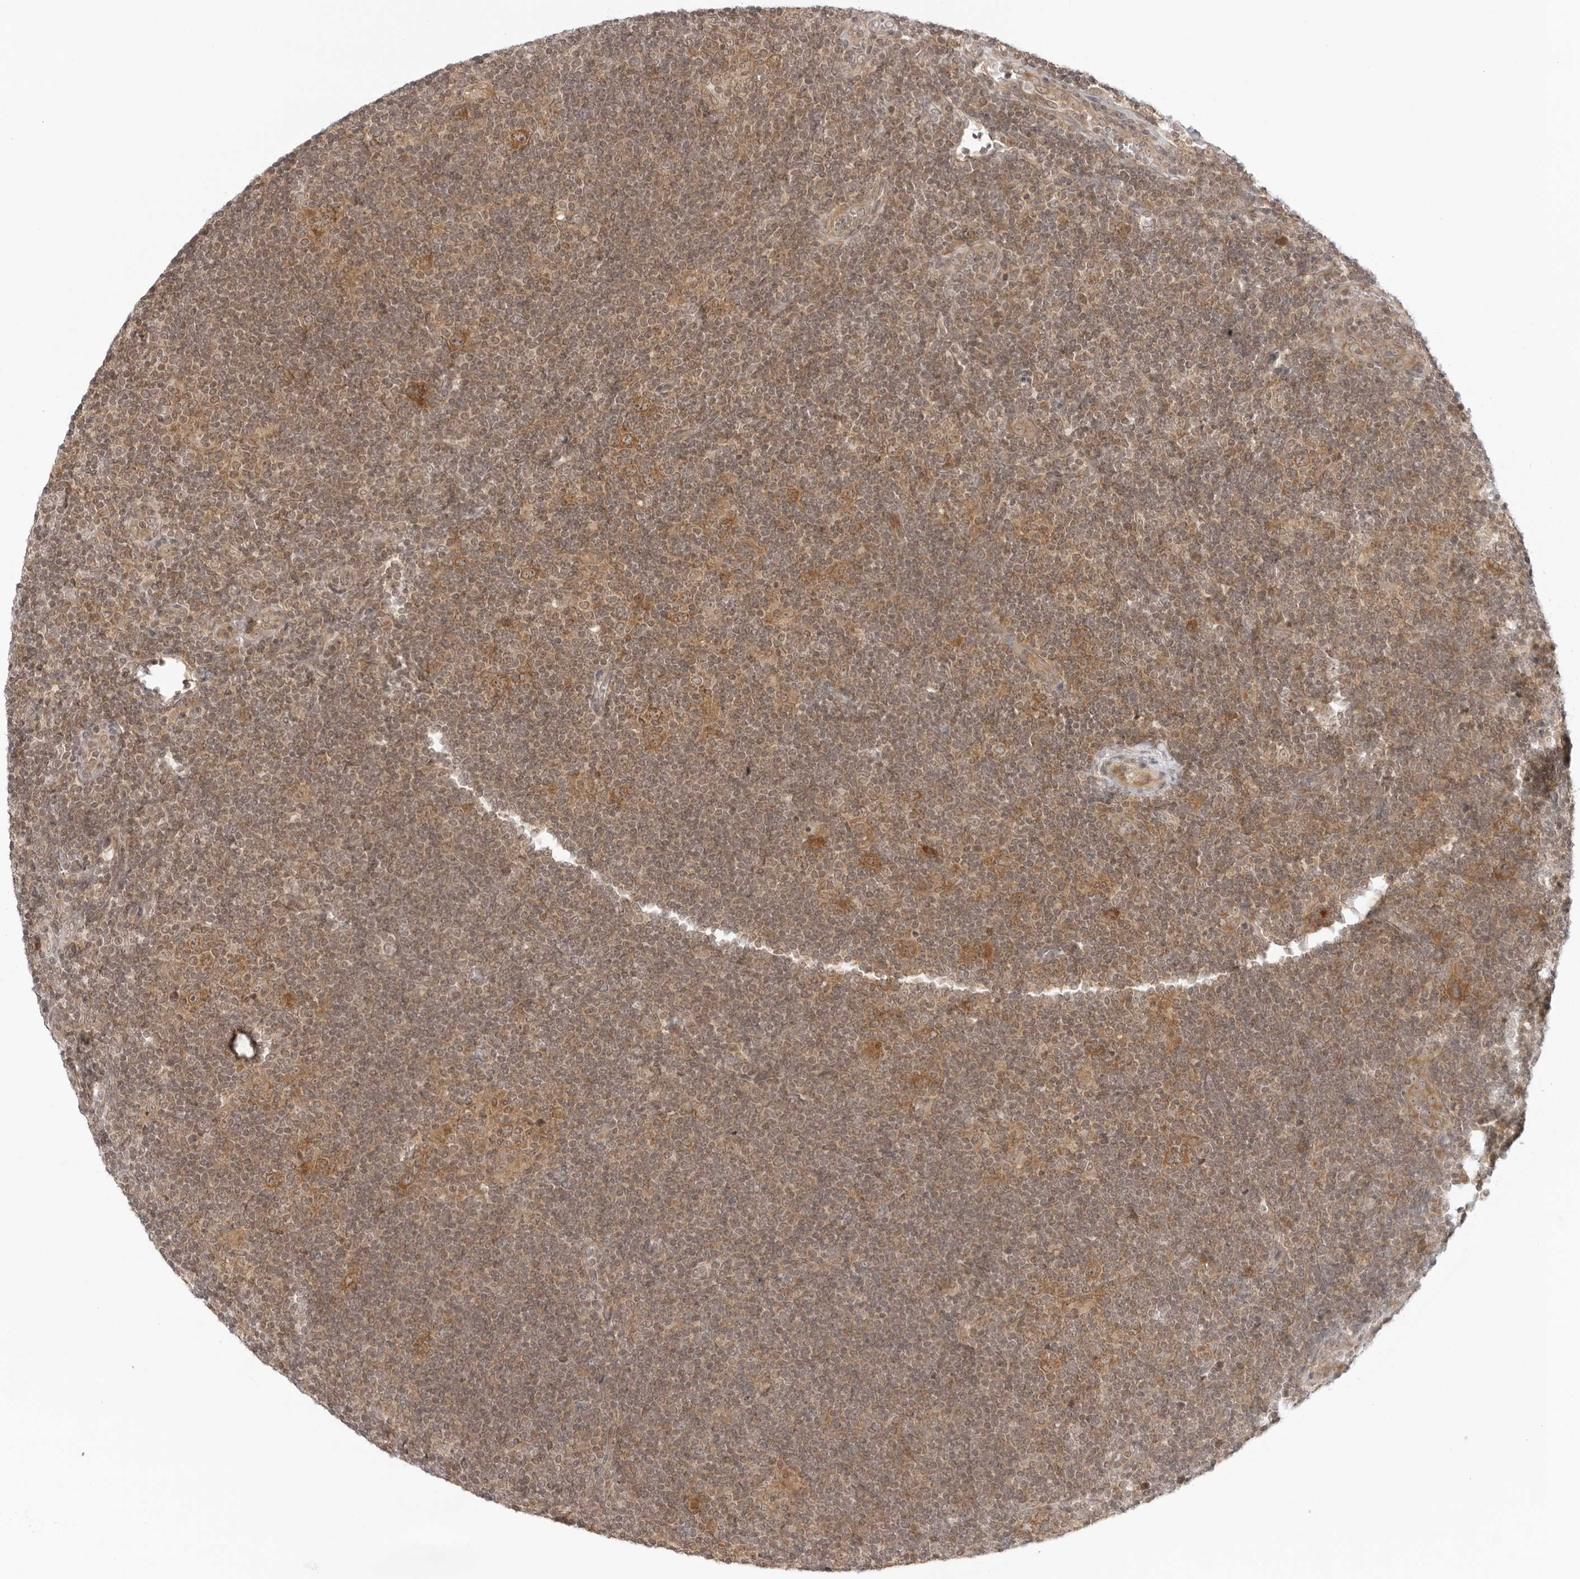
{"staining": {"intensity": "moderate", "quantity": ">75%", "location": "cytoplasmic/membranous"}, "tissue": "lymphoma", "cell_type": "Tumor cells", "image_type": "cancer", "snomed": [{"axis": "morphology", "description": "Hodgkin's disease, NOS"}, {"axis": "topography", "description": "Lymph node"}], "caption": "Moderate cytoplasmic/membranous expression is present in about >75% of tumor cells in Hodgkin's disease.", "gene": "PRRC2C", "patient": {"sex": "female", "age": 57}}